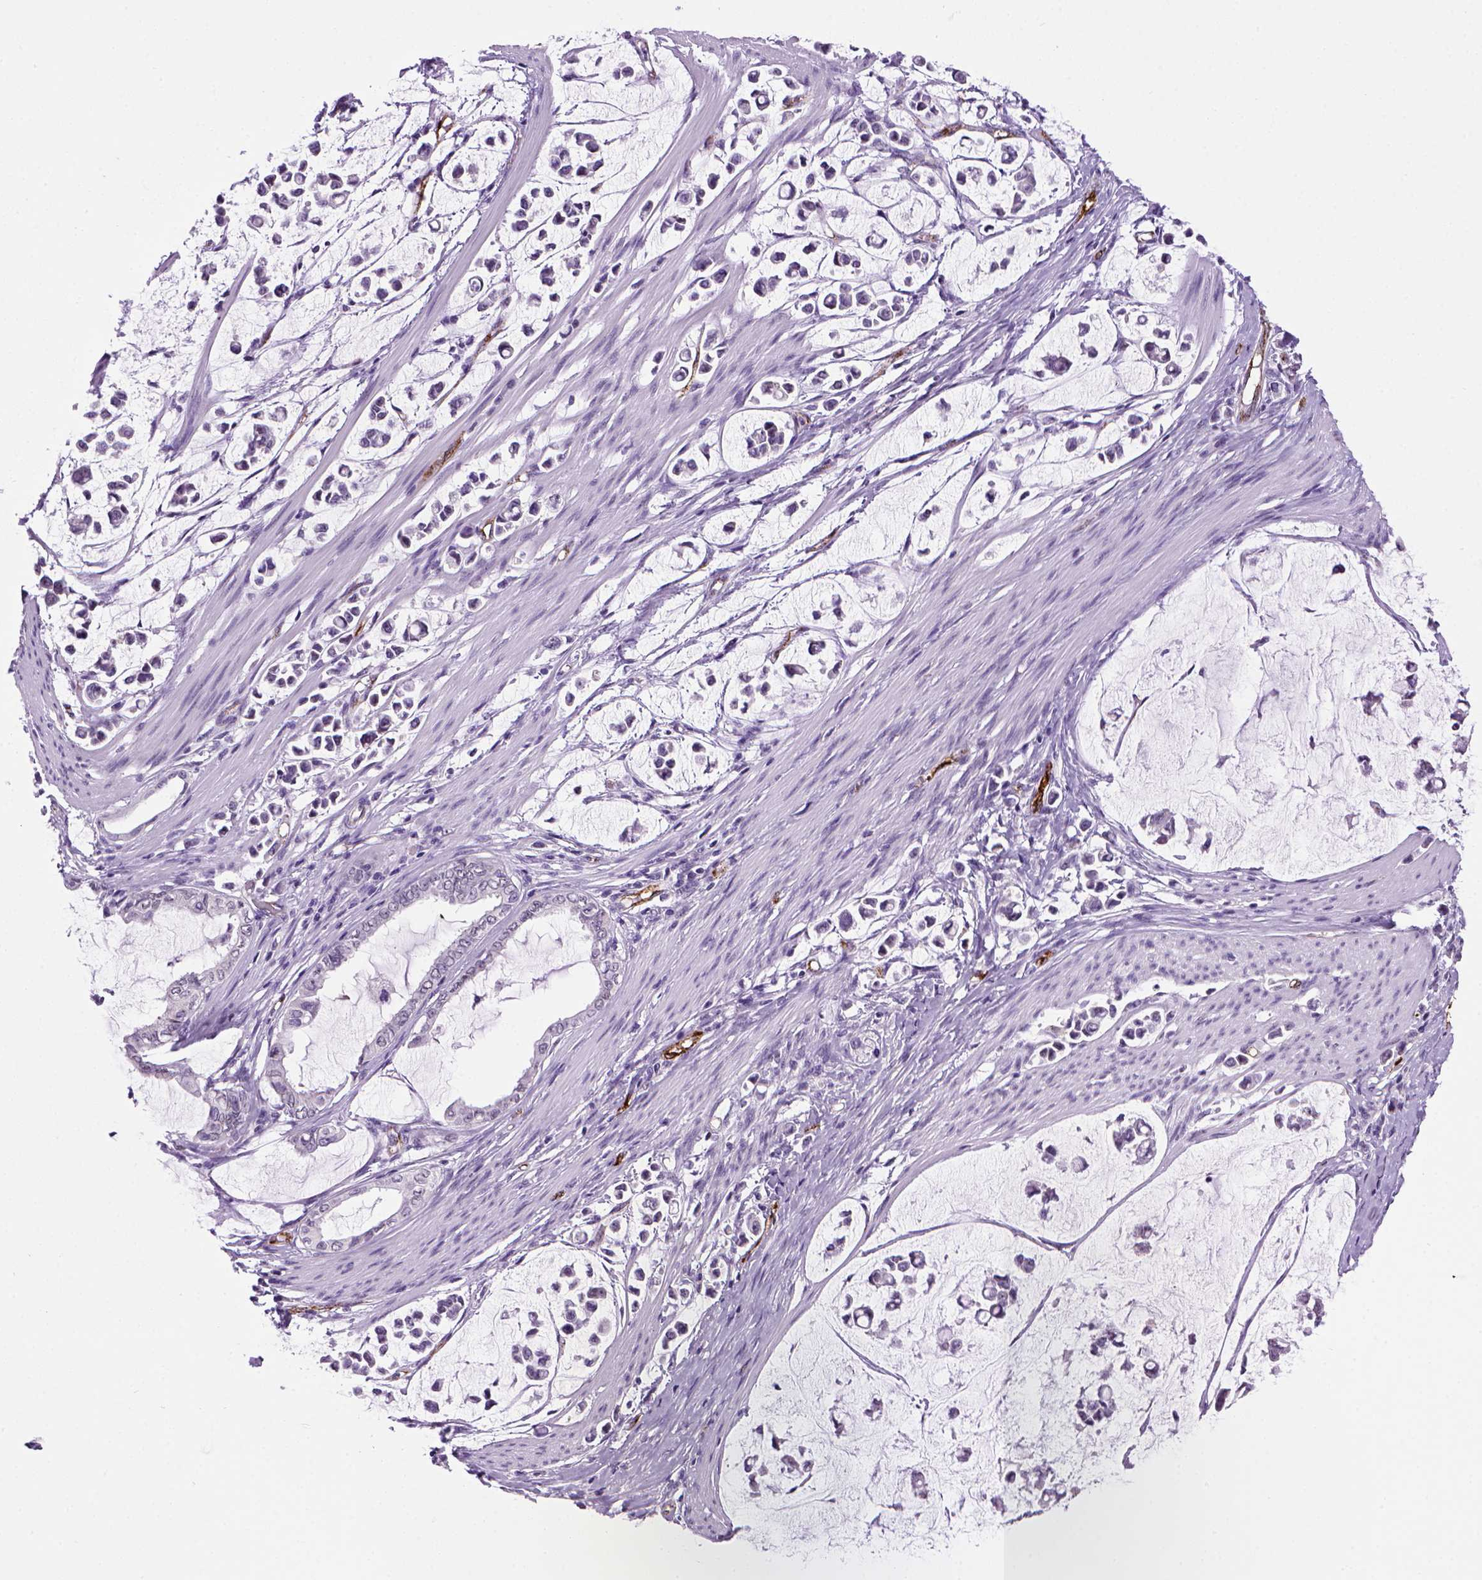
{"staining": {"intensity": "negative", "quantity": "none", "location": "none"}, "tissue": "stomach cancer", "cell_type": "Tumor cells", "image_type": "cancer", "snomed": [{"axis": "morphology", "description": "Adenocarcinoma, NOS"}, {"axis": "topography", "description": "Stomach"}], "caption": "Tumor cells are negative for brown protein staining in stomach cancer (adenocarcinoma).", "gene": "VWF", "patient": {"sex": "male", "age": 82}}